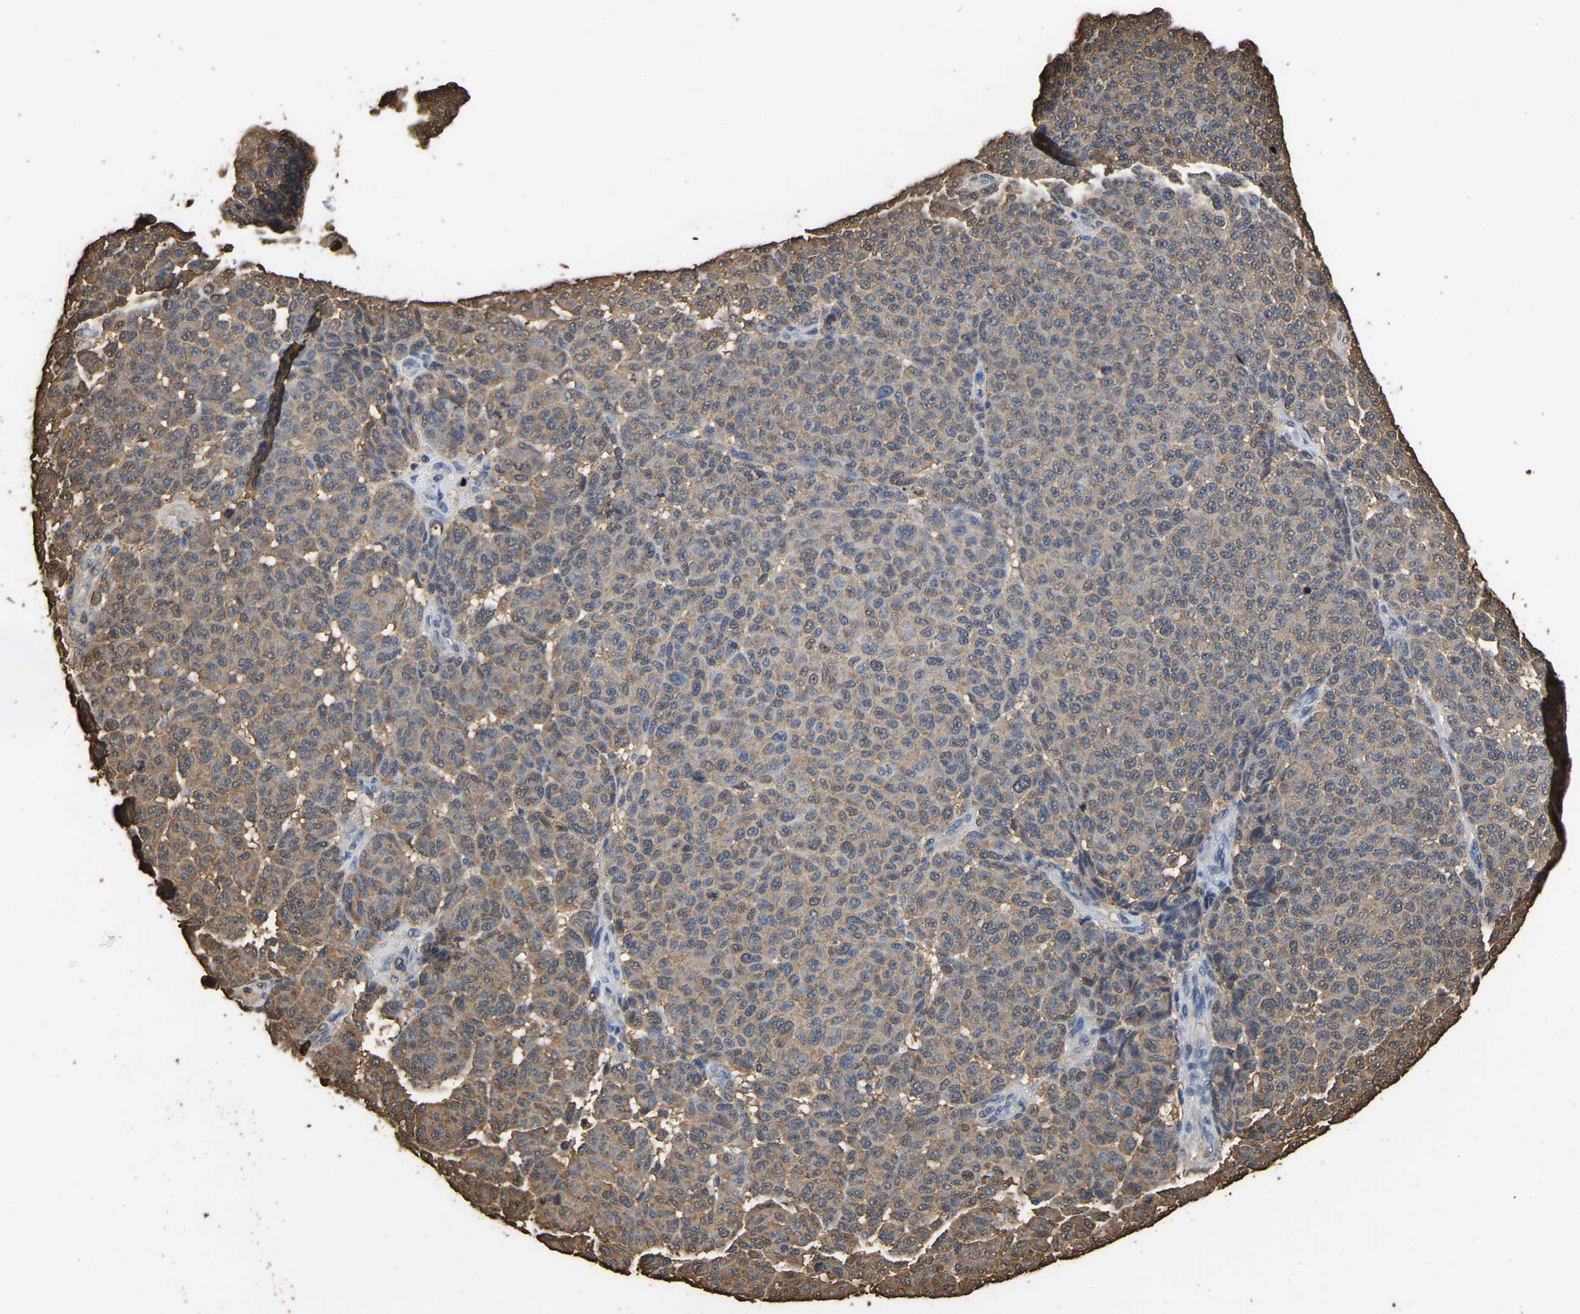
{"staining": {"intensity": "moderate", "quantity": "<25%", "location": "cytoplasmic/membranous"}, "tissue": "melanoma", "cell_type": "Tumor cells", "image_type": "cancer", "snomed": [{"axis": "morphology", "description": "Malignant melanoma, NOS"}, {"axis": "topography", "description": "Skin"}], "caption": "Immunohistochemical staining of human melanoma demonstrates low levels of moderate cytoplasmic/membranous protein staining in about <25% of tumor cells.", "gene": "LDHB", "patient": {"sex": "male", "age": 59}}